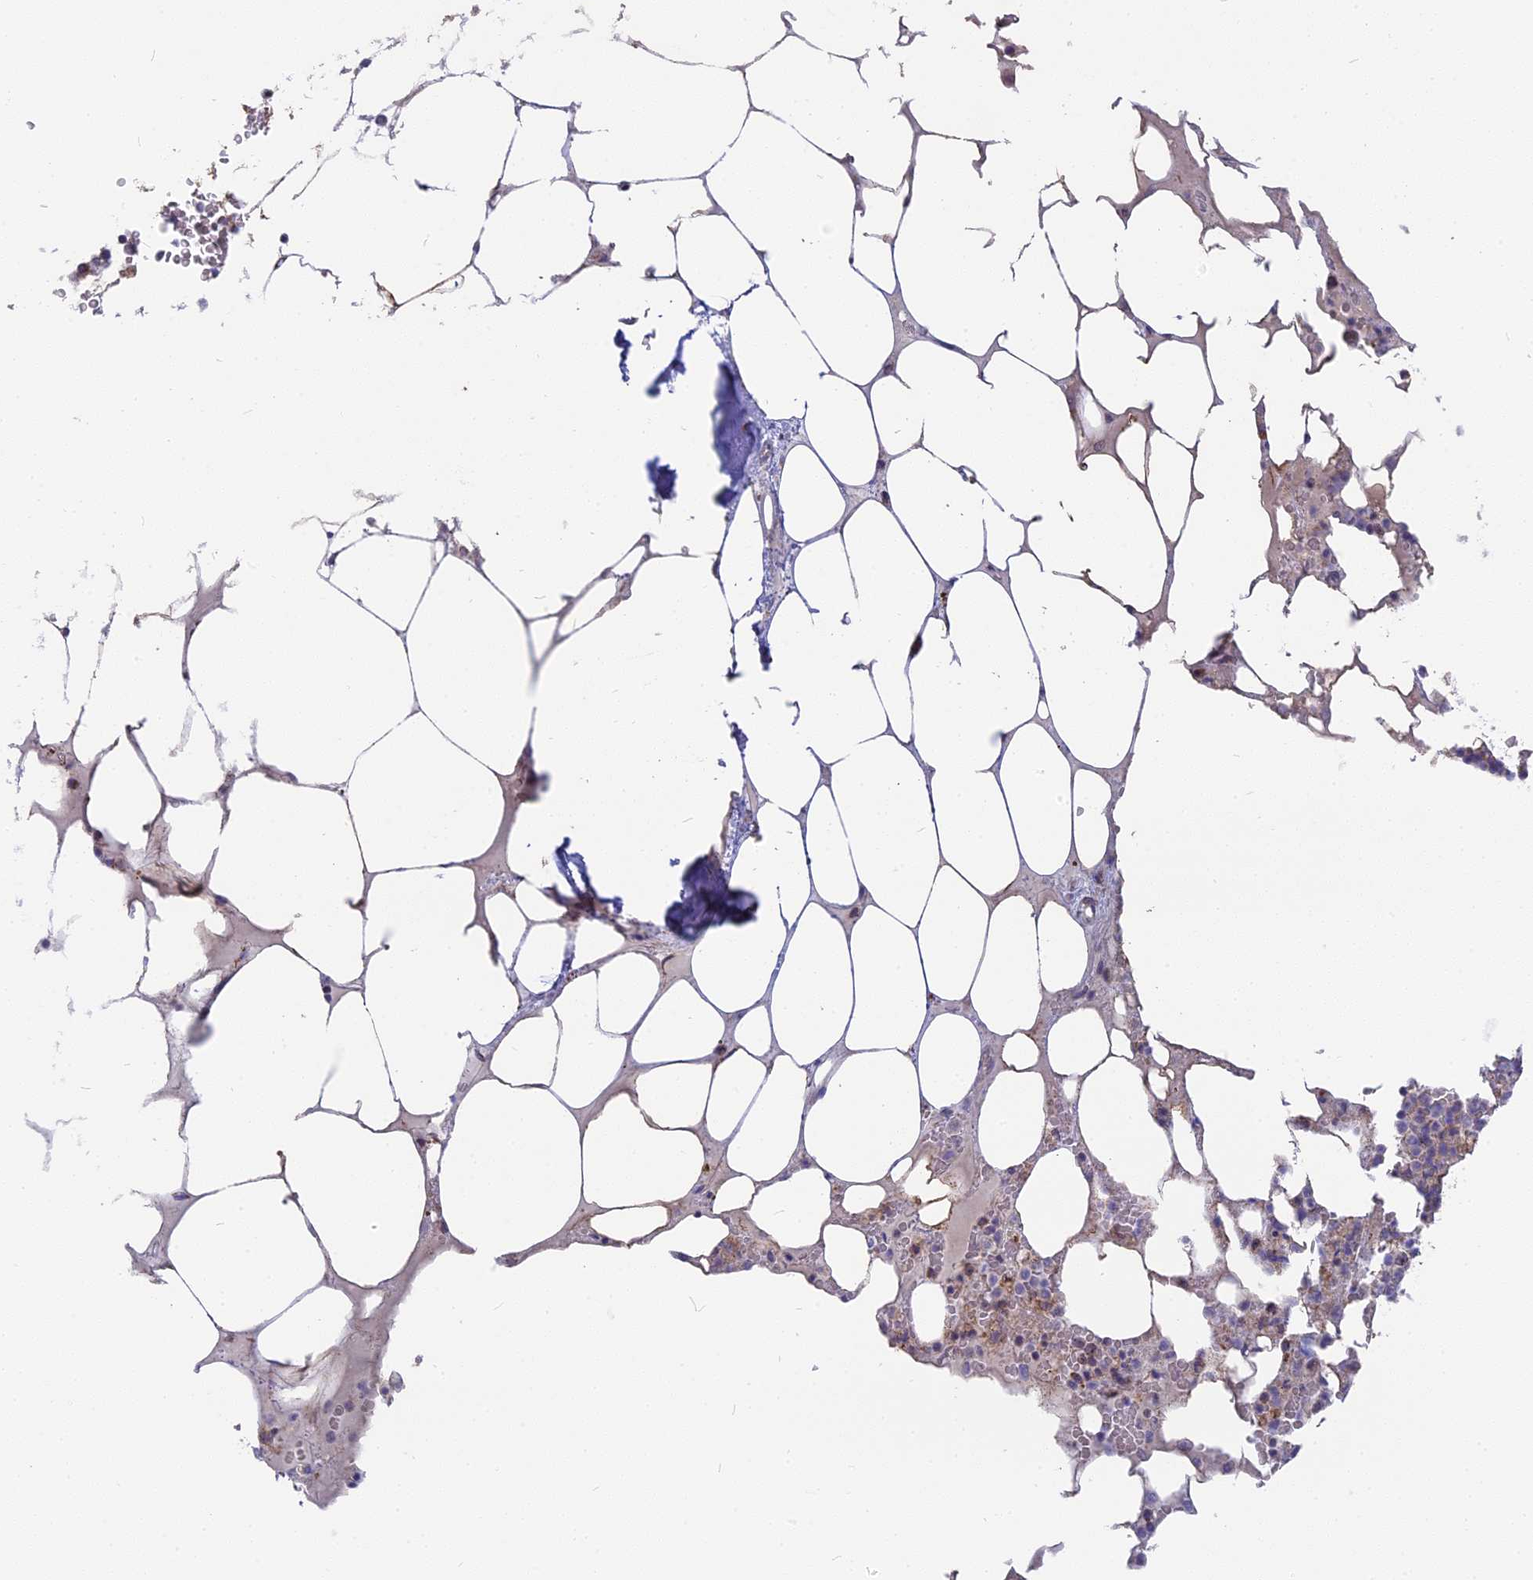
{"staining": {"intensity": "weak", "quantity": "<25%", "location": "nuclear"}, "tissue": "bone marrow", "cell_type": "Hematopoietic cells", "image_type": "normal", "snomed": [{"axis": "morphology", "description": "Normal tissue, NOS"}, {"axis": "topography", "description": "Bone marrow"}], "caption": "Immunohistochemistry (IHC) micrograph of benign bone marrow: bone marrow stained with DAB demonstrates no significant protein expression in hematopoietic cells.", "gene": "DTWD1", "patient": {"sex": "male", "age": 64}}